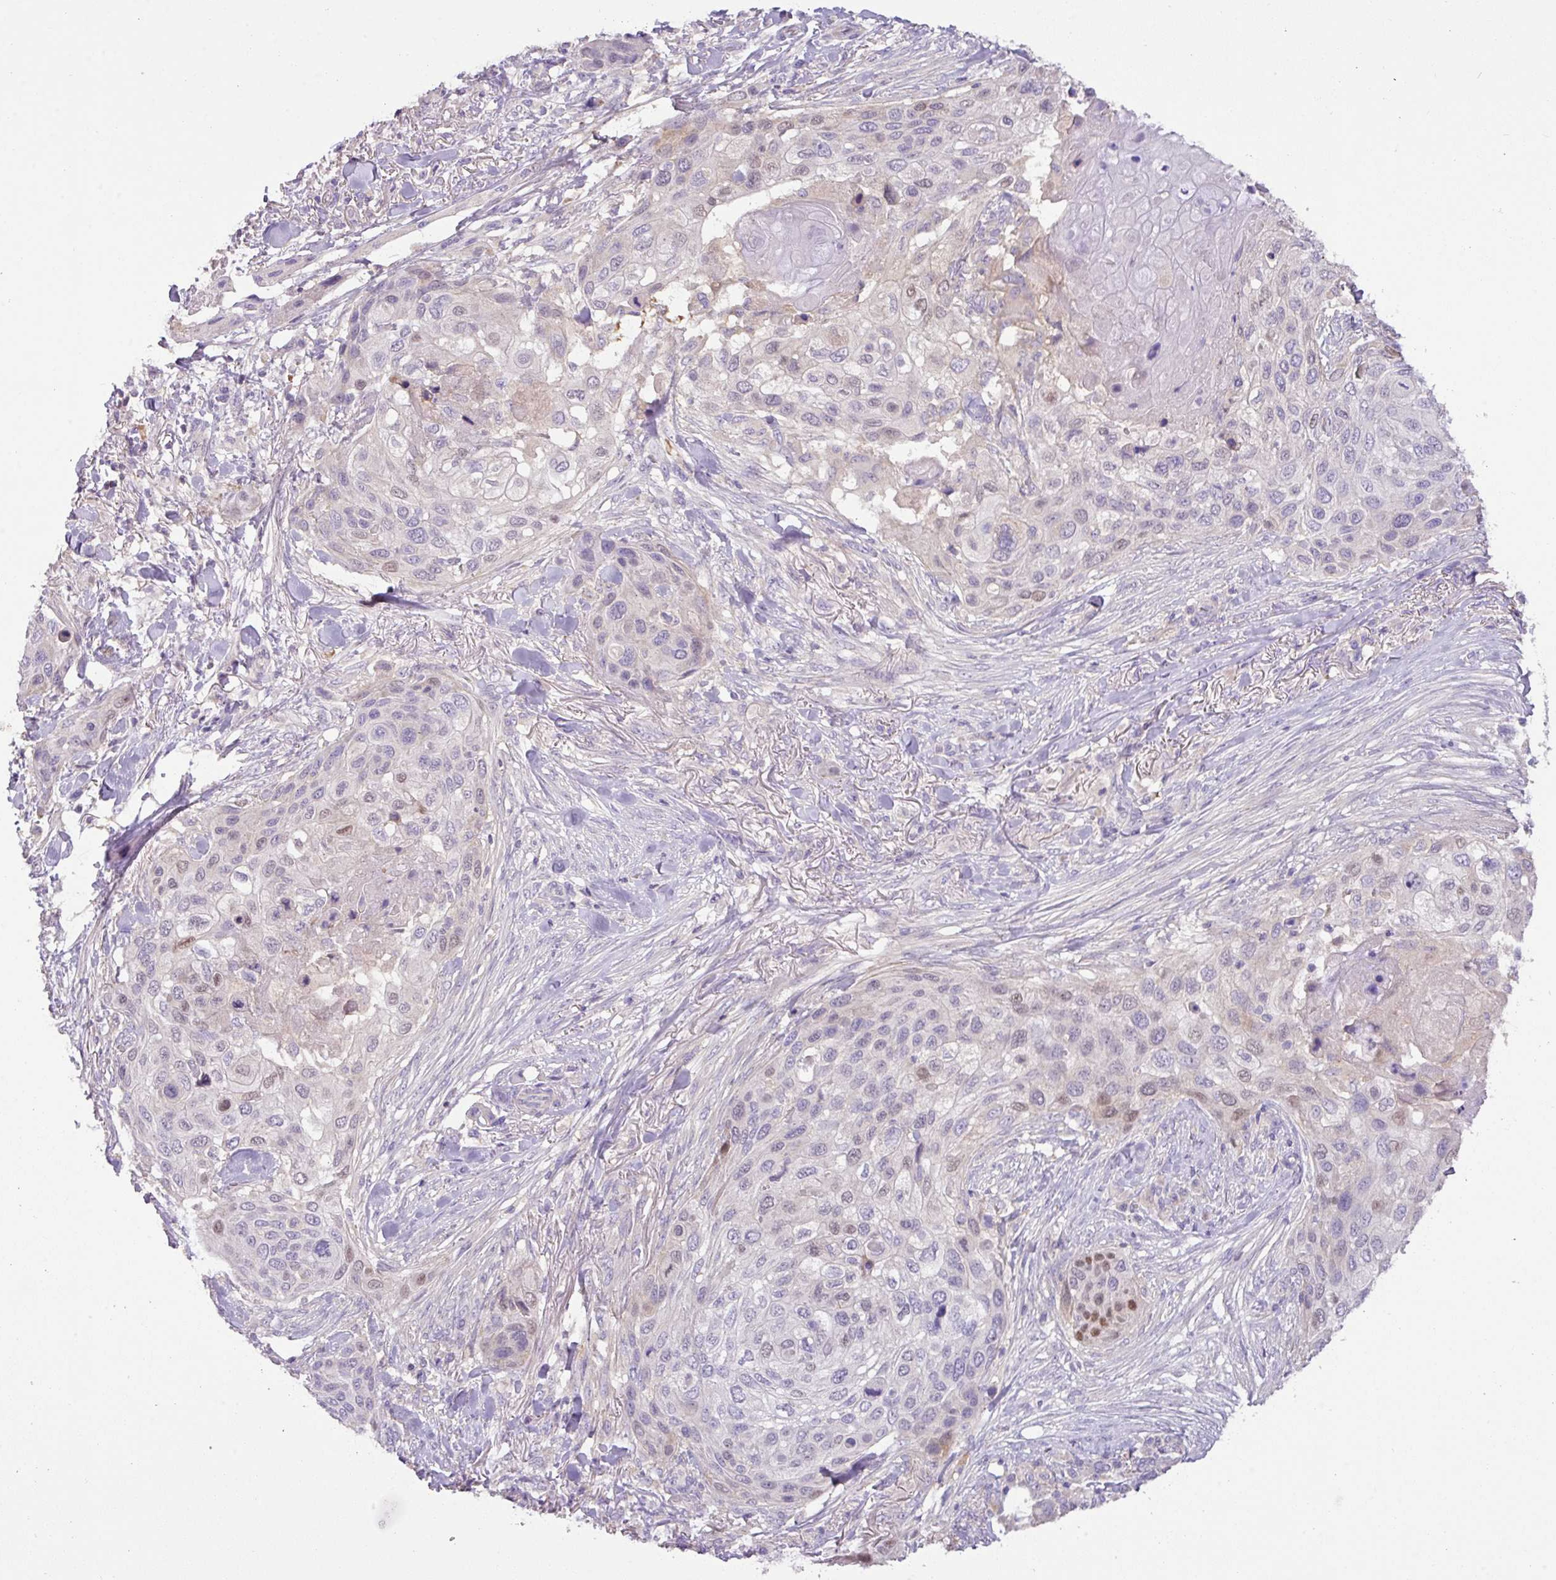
{"staining": {"intensity": "negative", "quantity": "none", "location": "none"}, "tissue": "skin cancer", "cell_type": "Tumor cells", "image_type": "cancer", "snomed": [{"axis": "morphology", "description": "Squamous cell carcinoma, NOS"}, {"axis": "topography", "description": "Skin"}], "caption": "Tumor cells are negative for protein expression in human skin cancer.", "gene": "HOXC13", "patient": {"sex": "female", "age": 87}}